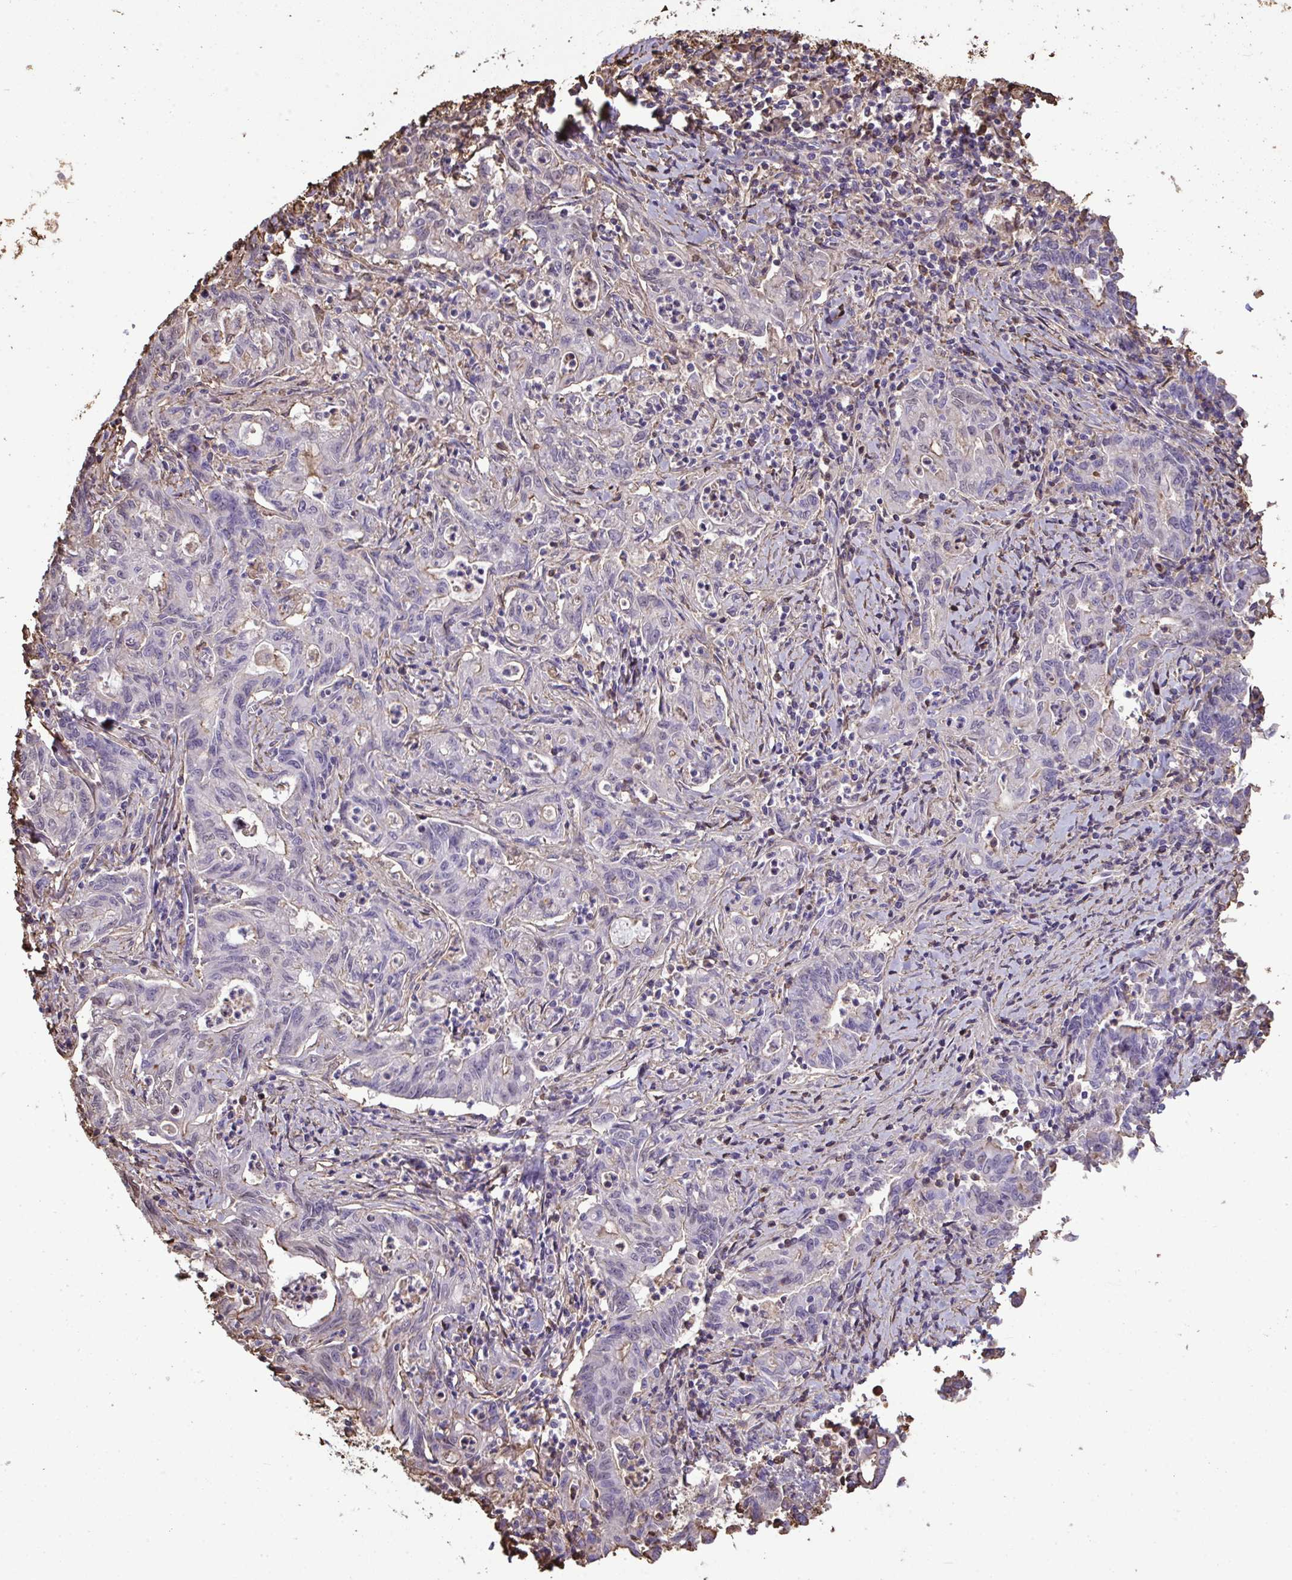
{"staining": {"intensity": "negative", "quantity": "none", "location": "none"}, "tissue": "stomach cancer", "cell_type": "Tumor cells", "image_type": "cancer", "snomed": [{"axis": "morphology", "description": "Adenocarcinoma, NOS"}, {"axis": "topography", "description": "Stomach, upper"}], "caption": "Immunohistochemistry (IHC) photomicrograph of neoplastic tissue: stomach adenocarcinoma stained with DAB (3,3'-diaminobenzidine) demonstrates no significant protein positivity in tumor cells.", "gene": "ANXA5", "patient": {"sex": "female", "age": 79}}